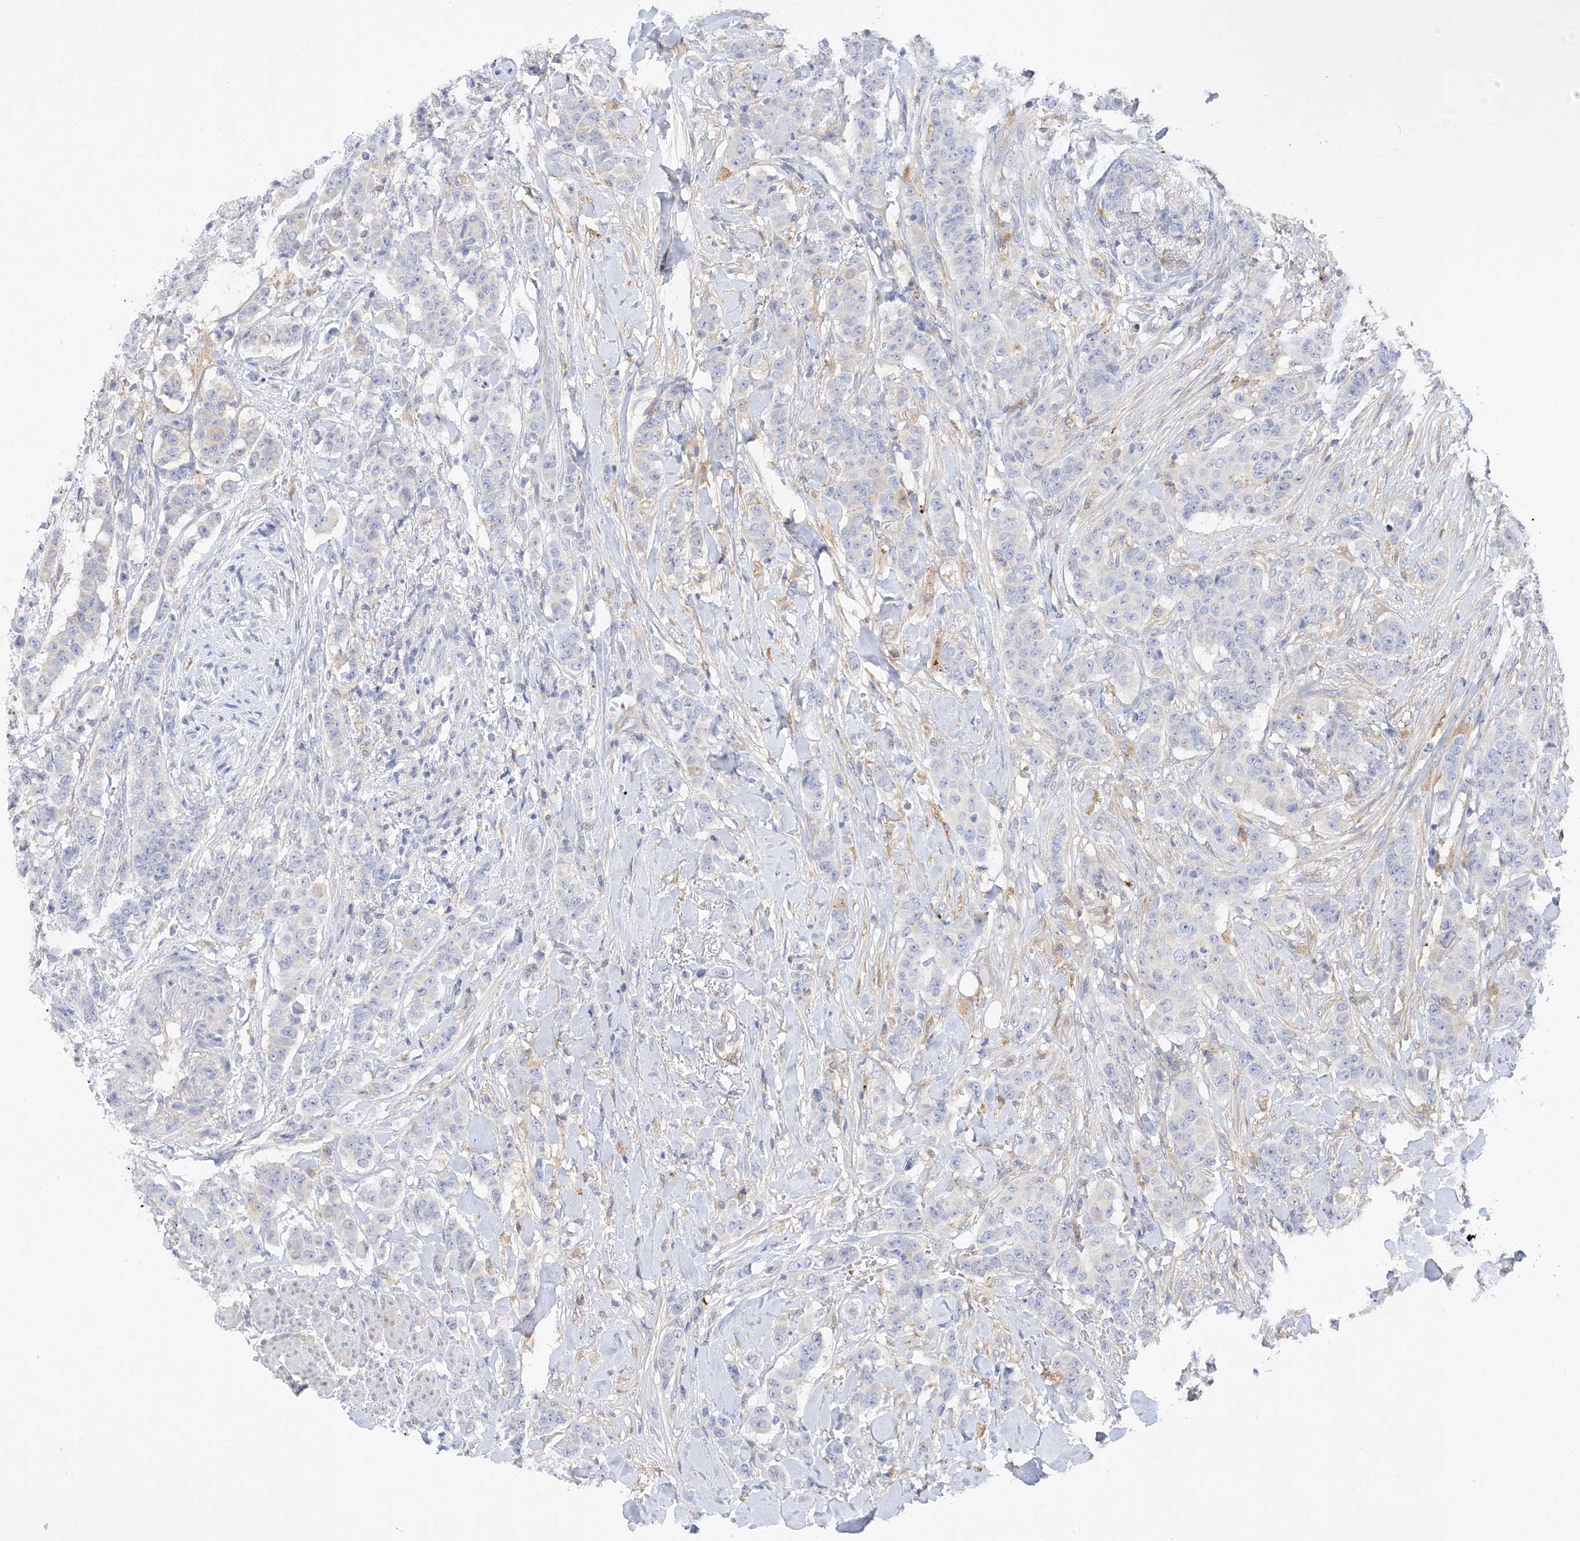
{"staining": {"intensity": "weak", "quantity": "<25%", "location": "cytoplasmic/membranous"}, "tissue": "breast cancer", "cell_type": "Tumor cells", "image_type": "cancer", "snomed": [{"axis": "morphology", "description": "Duct carcinoma"}, {"axis": "topography", "description": "Breast"}], "caption": "This is a micrograph of immunohistochemistry staining of breast cancer, which shows no expression in tumor cells.", "gene": "ARV1", "patient": {"sex": "female", "age": 40}}